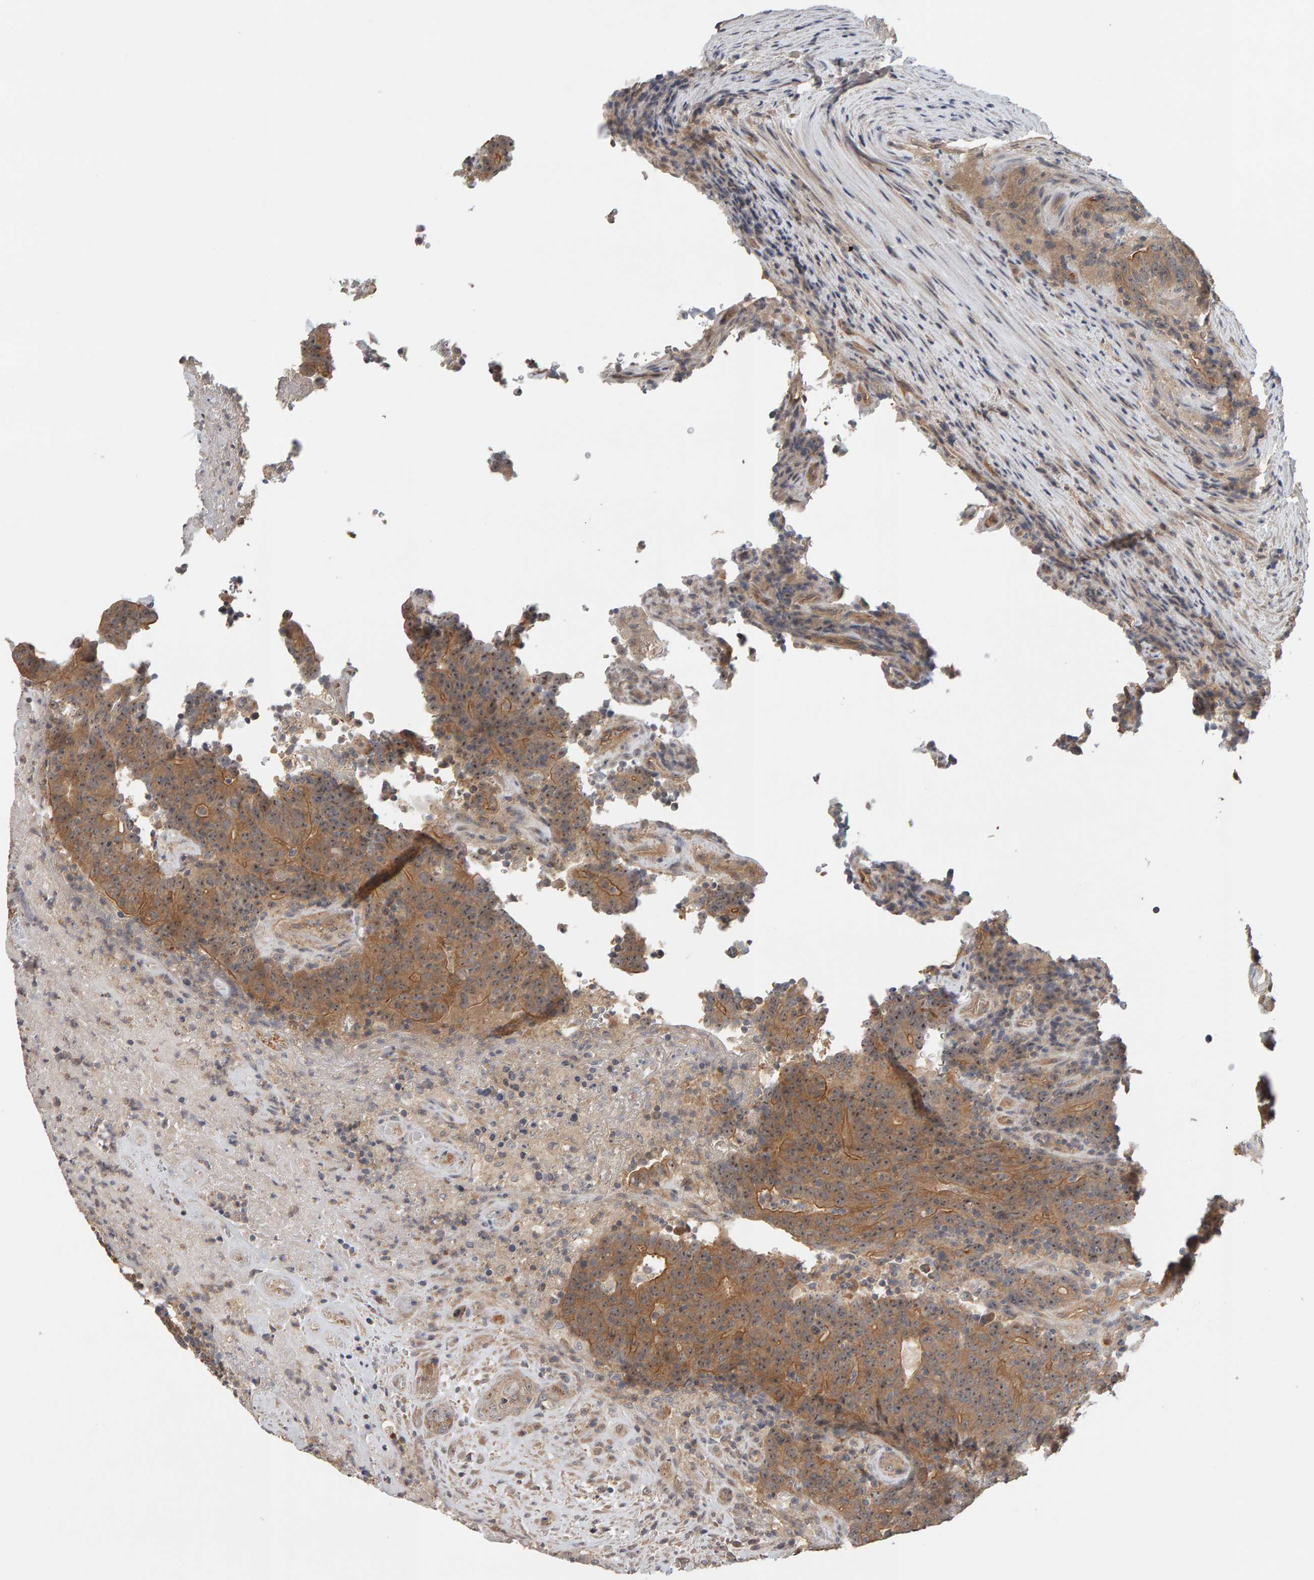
{"staining": {"intensity": "moderate", "quantity": ">75%", "location": "cytoplasmic/membranous"}, "tissue": "colorectal cancer", "cell_type": "Tumor cells", "image_type": "cancer", "snomed": [{"axis": "morphology", "description": "Normal tissue, NOS"}, {"axis": "morphology", "description": "Adenocarcinoma, NOS"}, {"axis": "topography", "description": "Colon"}], "caption": "Immunohistochemical staining of colorectal adenocarcinoma exhibits medium levels of moderate cytoplasmic/membranous protein positivity in approximately >75% of tumor cells.", "gene": "PPP1R16A", "patient": {"sex": "female", "age": 75}}